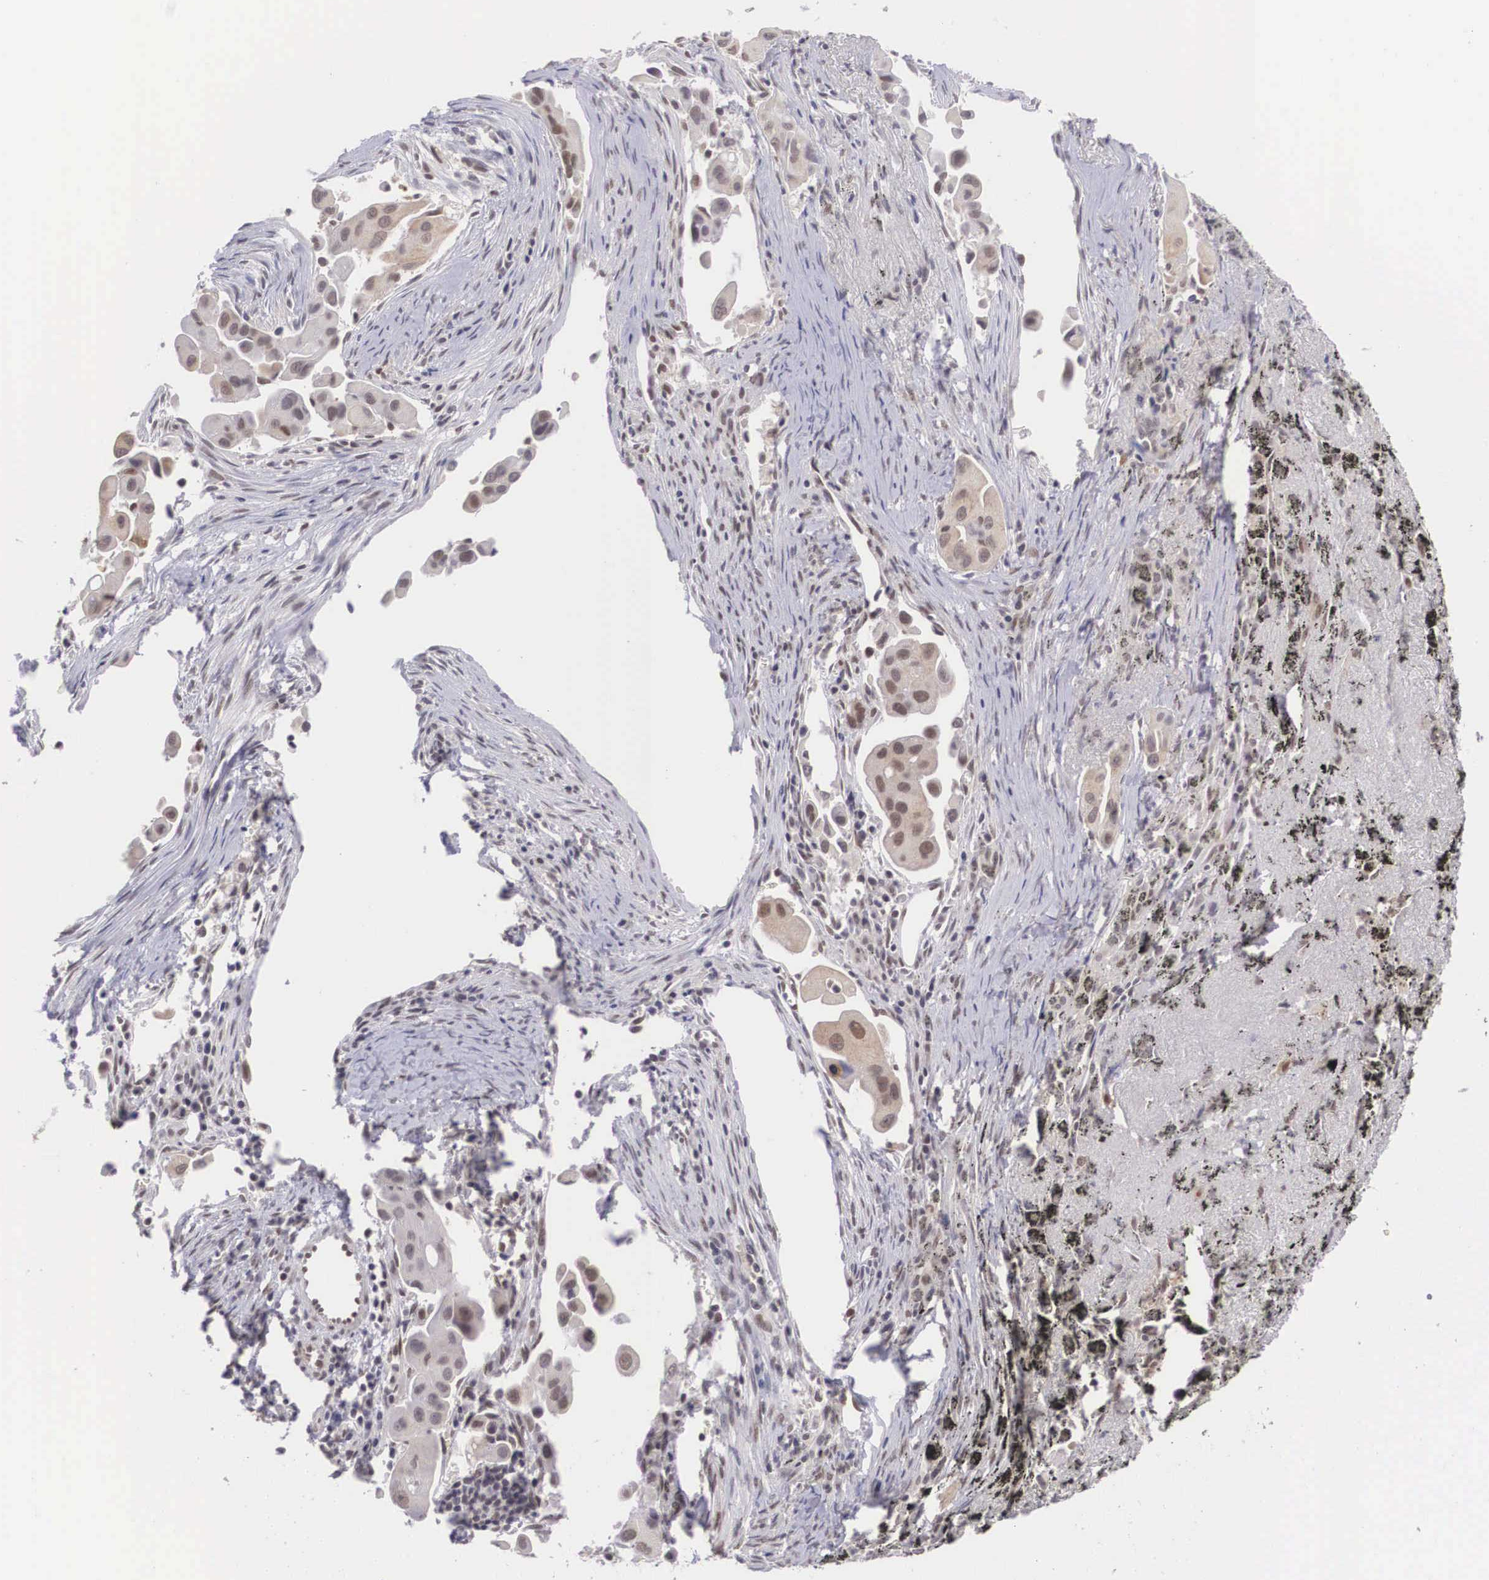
{"staining": {"intensity": "weak", "quantity": ">75%", "location": "cytoplasmic/membranous,nuclear"}, "tissue": "lung cancer", "cell_type": "Tumor cells", "image_type": "cancer", "snomed": [{"axis": "morphology", "description": "Adenocarcinoma, NOS"}, {"axis": "topography", "description": "Lung"}], "caption": "Human adenocarcinoma (lung) stained with a protein marker exhibits weak staining in tumor cells.", "gene": "NINL", "patient": {"sex": "male", "age": 68}}